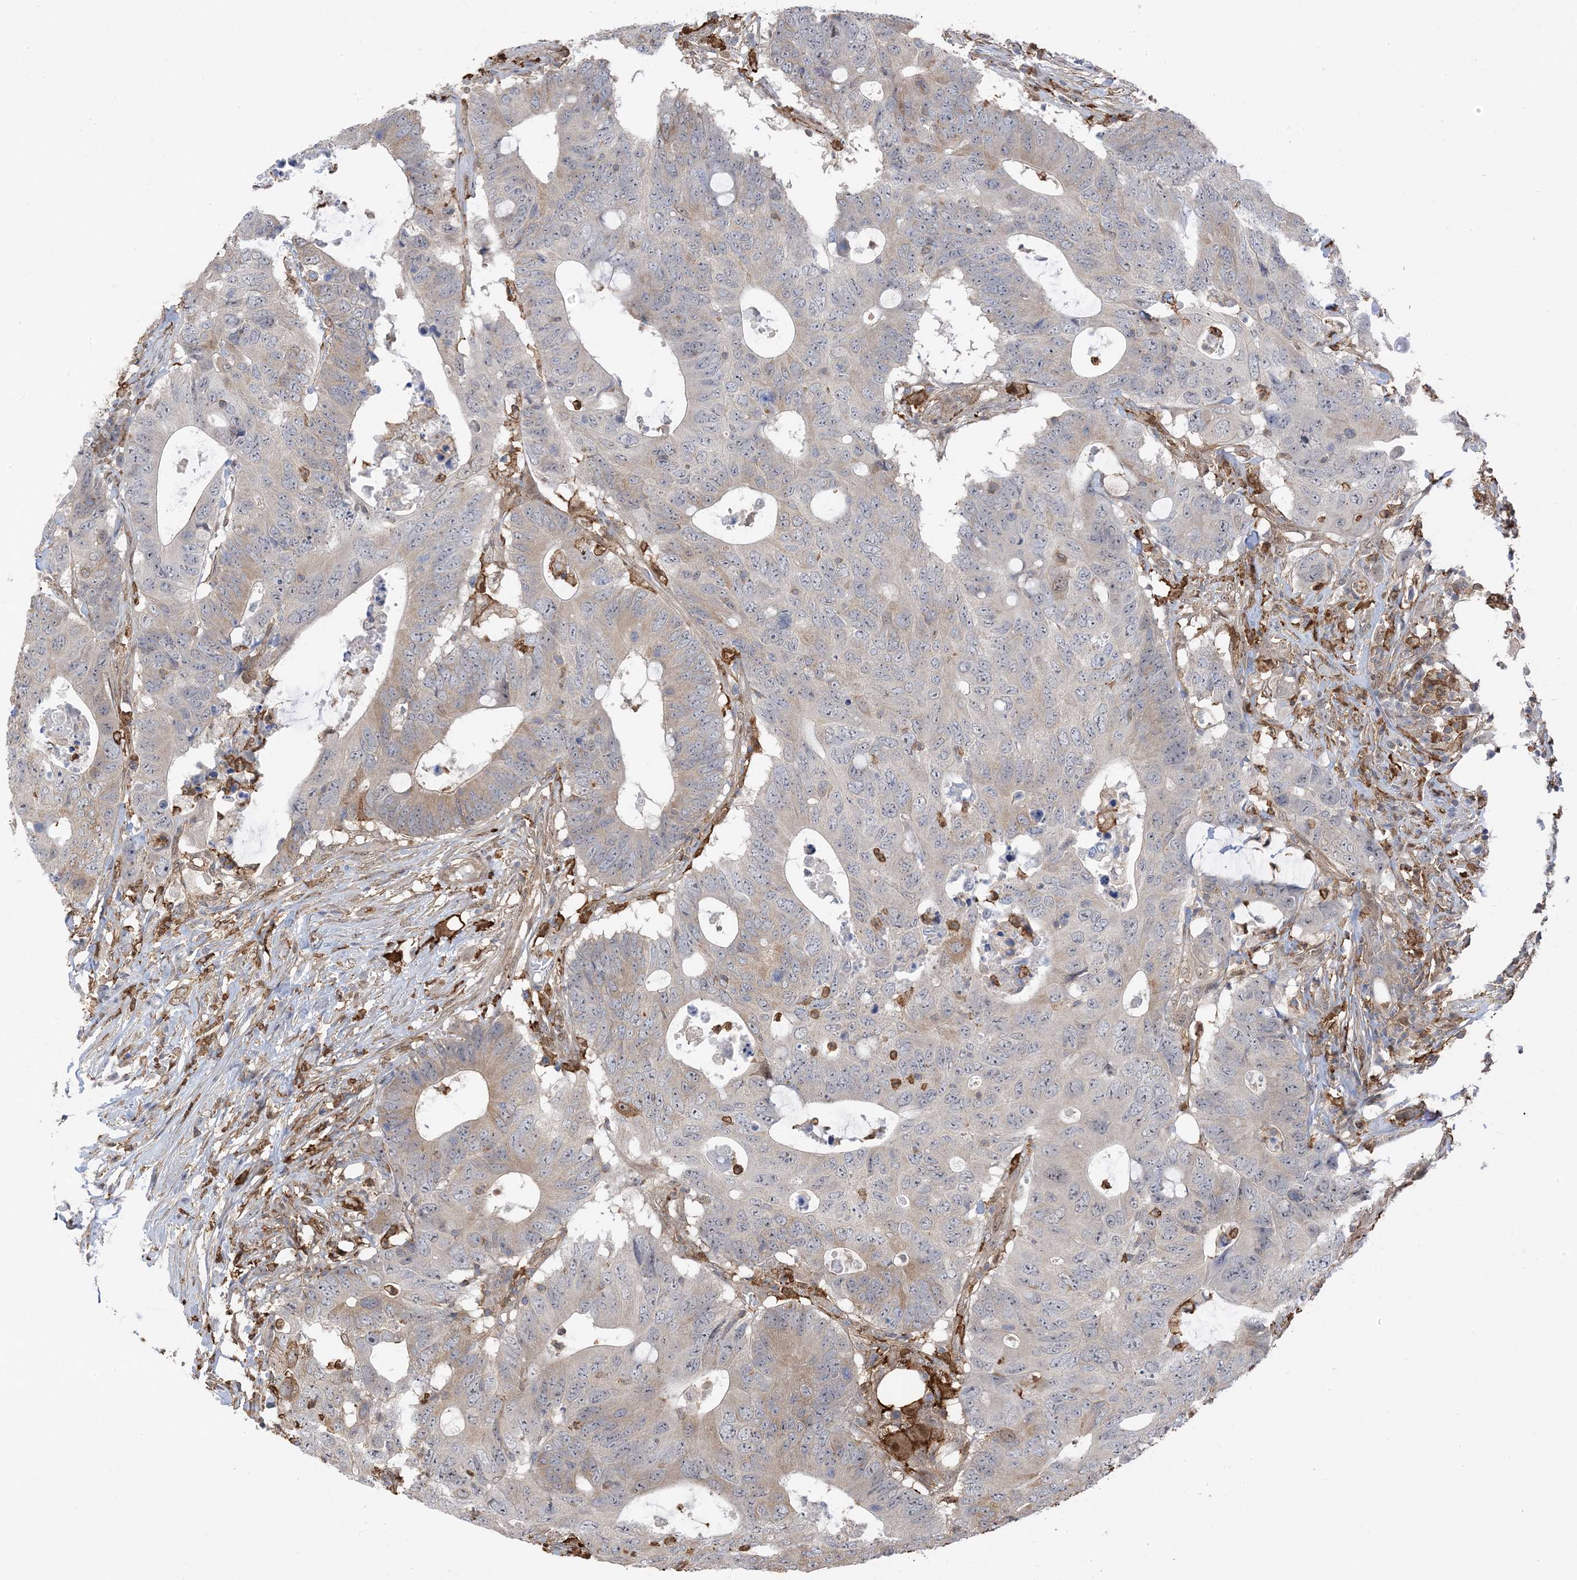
{"staining": {"intensity": "weak", "quantity": "<25%", "location": "cytoplasmic/membranous"}, "tissue": "colorectal cancer", "cell_type": "Tumor cells", "image_type": "cancer", "snomed": [{"axis": "morphology", "description": "Adenocarcinoma, NOS"}, {"axis": "topography", "description": "Colon"}], "caption": "Adenocarcinoma (colorectal) was stained to show a protein in brown. There is no significant staining in tumor cells.", "gene": "PHACTR2", "patient": {"sex": "male", "age": 71}}